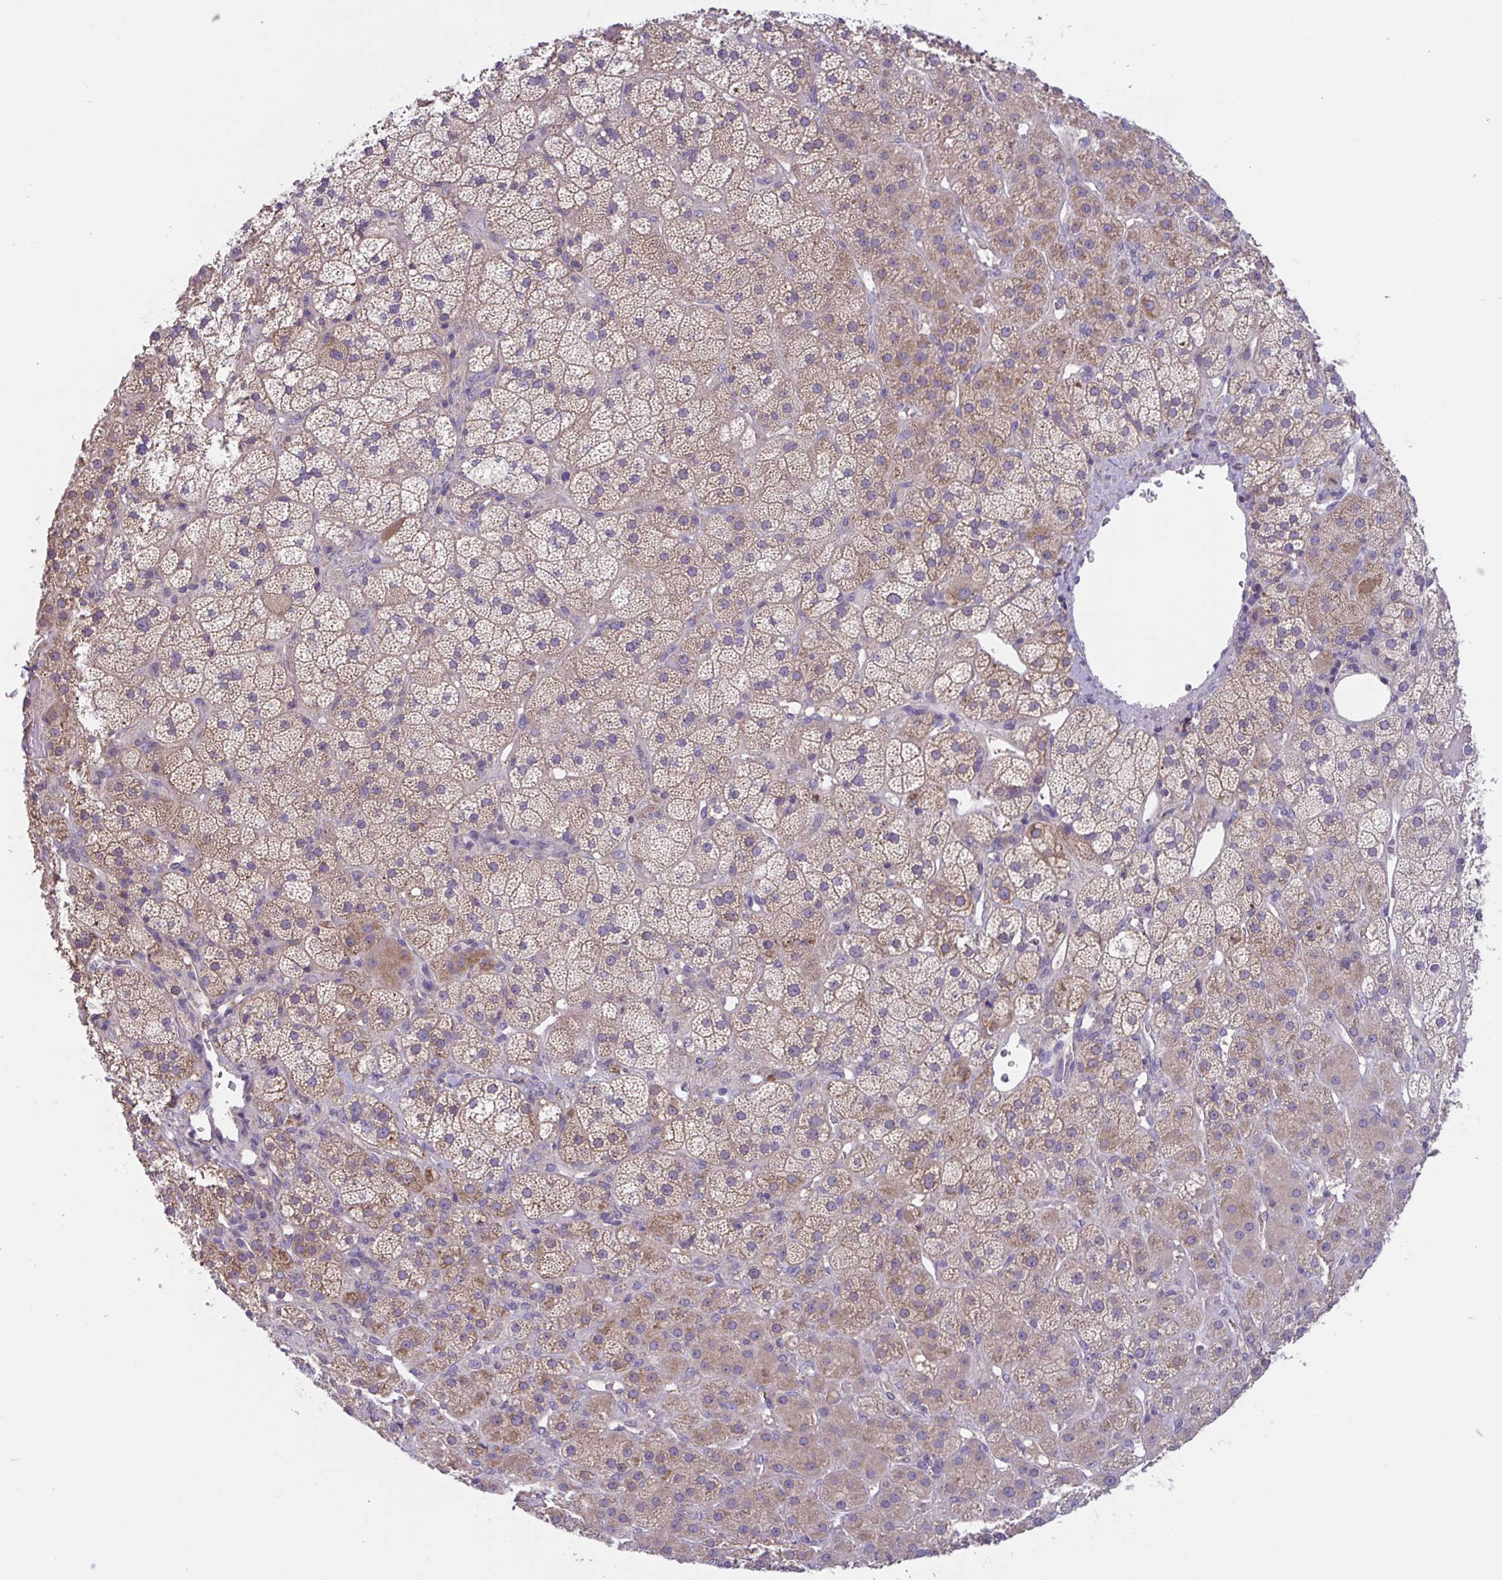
{"staining": {"intensity": "weak", "quantity": ">75%", "location": "cytoplasmic/membranous"}, "tissue": "adrenal gland", "cell_type": "Glandular cells", "image_type": "normal", "snomed": [{"axis": "morphology", "description": "Normal tissue, NOS"}, {"axis": "topography", "description": "Adrenal gland"}], "caption": "Weak cytoplasmic/membranous positivity for a protein is appreciated in approximately >75% of glandular cells of unremarkable adrenal gland using IHC.", "gene": "WNT9B", "patient": {"sex": "male", "age": 57}}